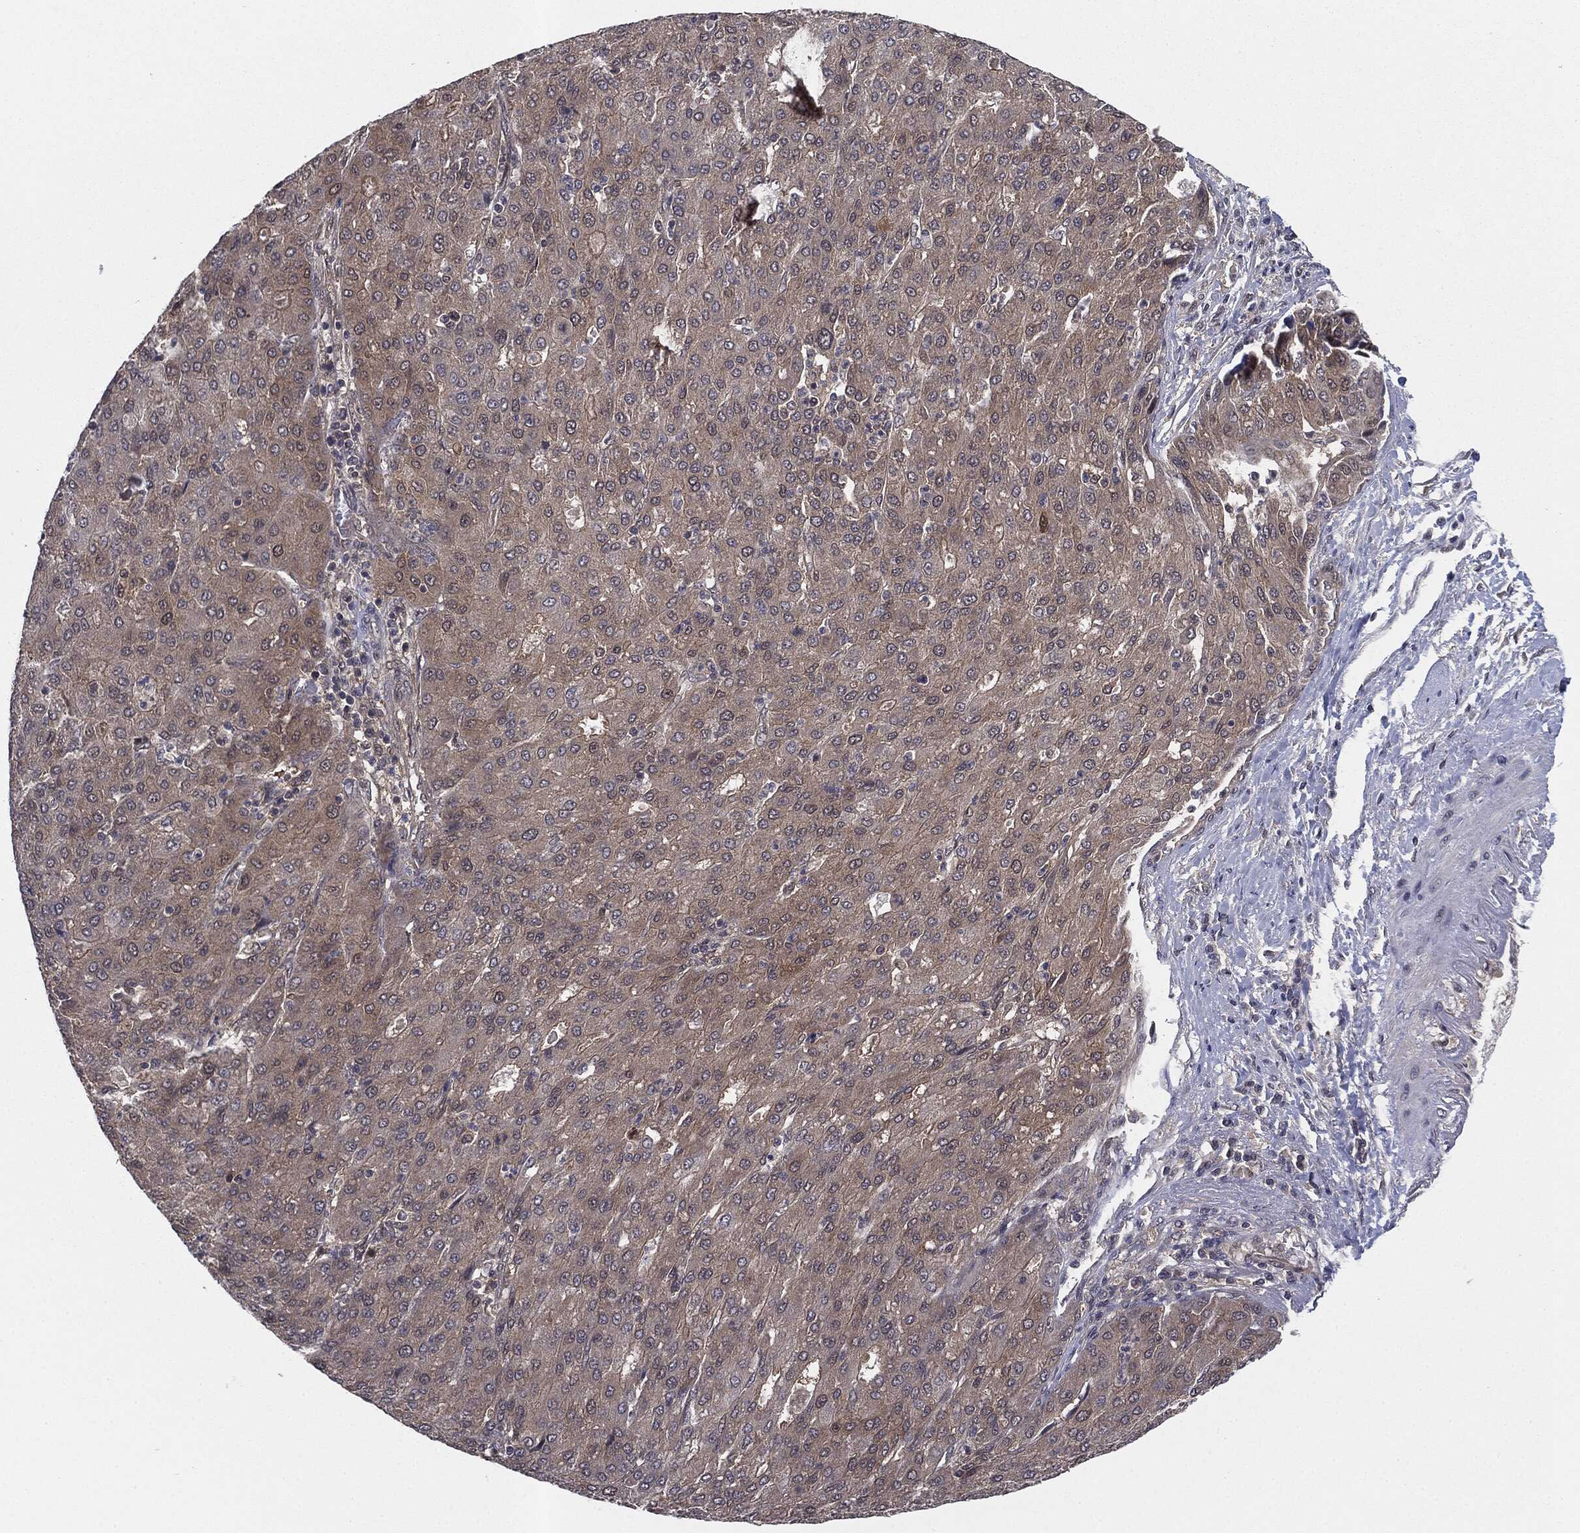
{"staining": {"intensity": "weak", "quantity": "<25%", "location": "cytoplasmic/membranous"}, "tissue": "liver cancer", "cell_type": "Tumor cells", "image_type": "cancer", "snomed": [{"axis": "morphology", "description": "Carcinoma, Hepatocellular, NOS"}, {"axis": "topography", "description": "Liver"}], "caption": "A histopathology image of human liver hepatocellular carcinoma is negative for staining in tumor cells.", "gene": "KRT7", "patient": {"sex": "male", "age": 65}}